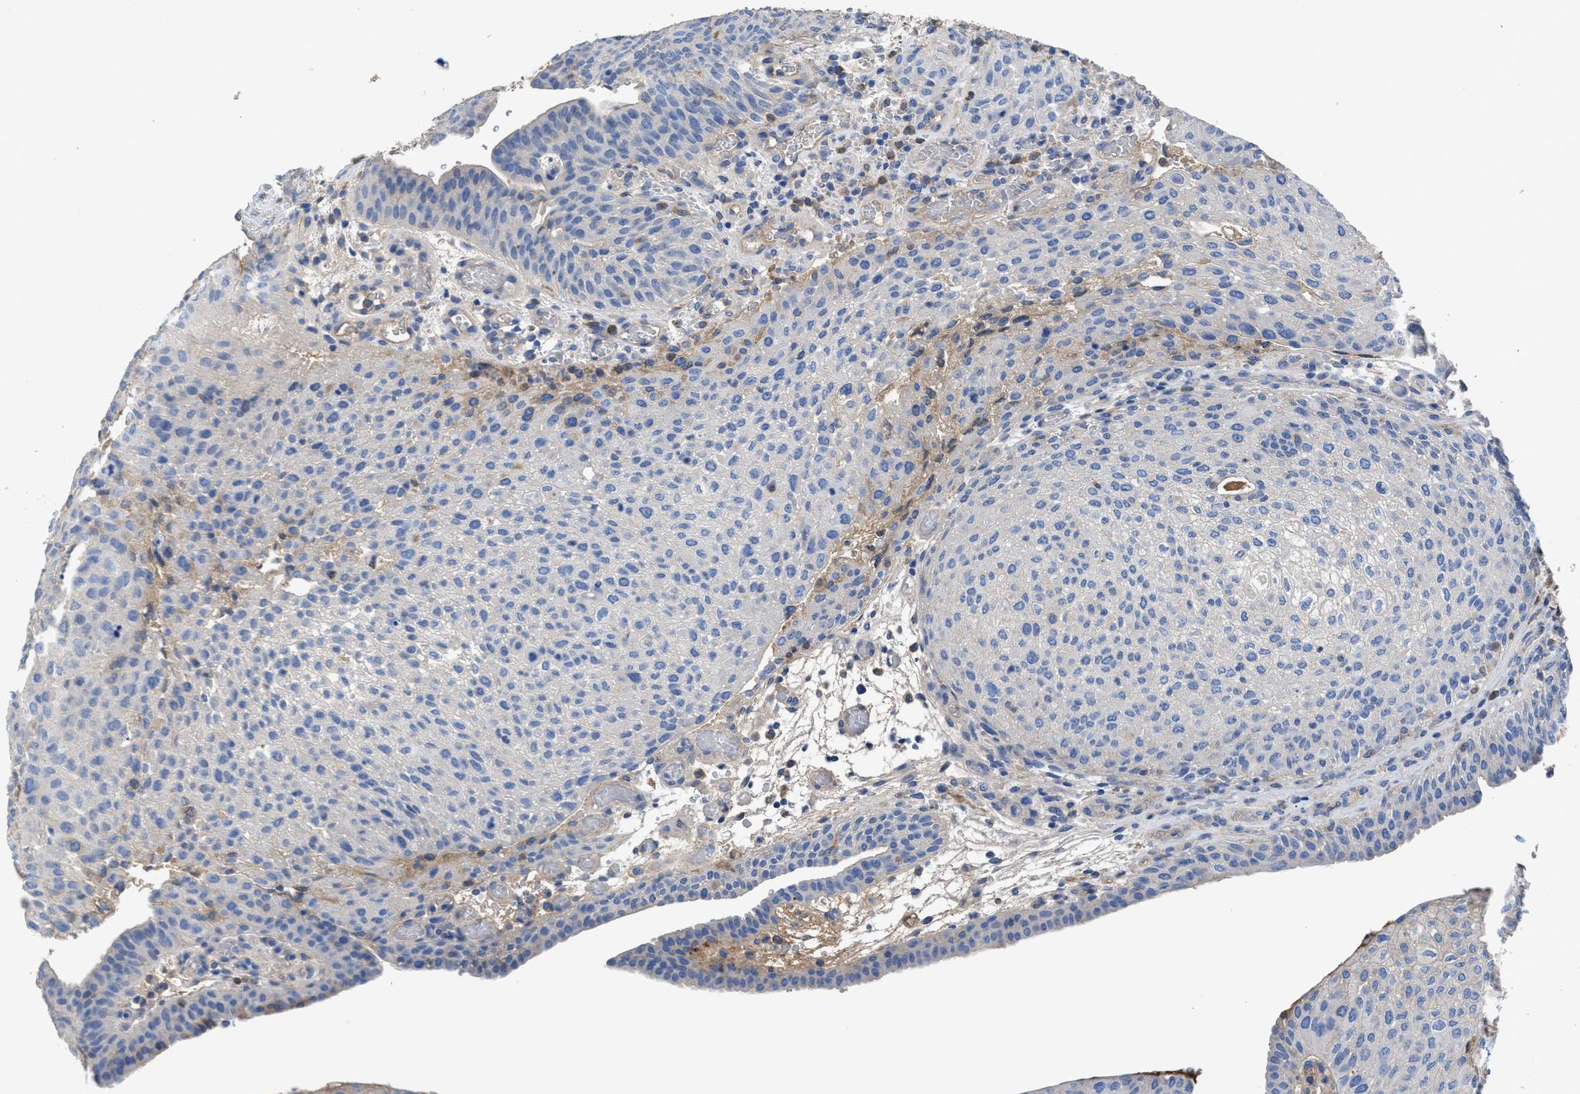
{"staining": {"intensity": "negative", "quantity": "none", "location": "none"}, "tissue": "urothelial cancer", "cell_type": "Tumor cells", "image_type": "cancer", "snomed": [{"axis": "morphology", "description": "Urothelial carcinoma, Low grade"}, {"axis": "morphology", "description": "Urothelial carcinoma, High grade"}, {"axis": "topography", "description": "Urinary bladder"}], "caption": "Protein analysis of urothelial cancer displays no significant positivity in tumor cells. Brightfield microscopy of immunohistochemistry stained with DAB (brown) and hematoxylin (blue), captured at high magnification.", "gene": "SERPINA6", "patient": {"sex": "male", "age": 35}}